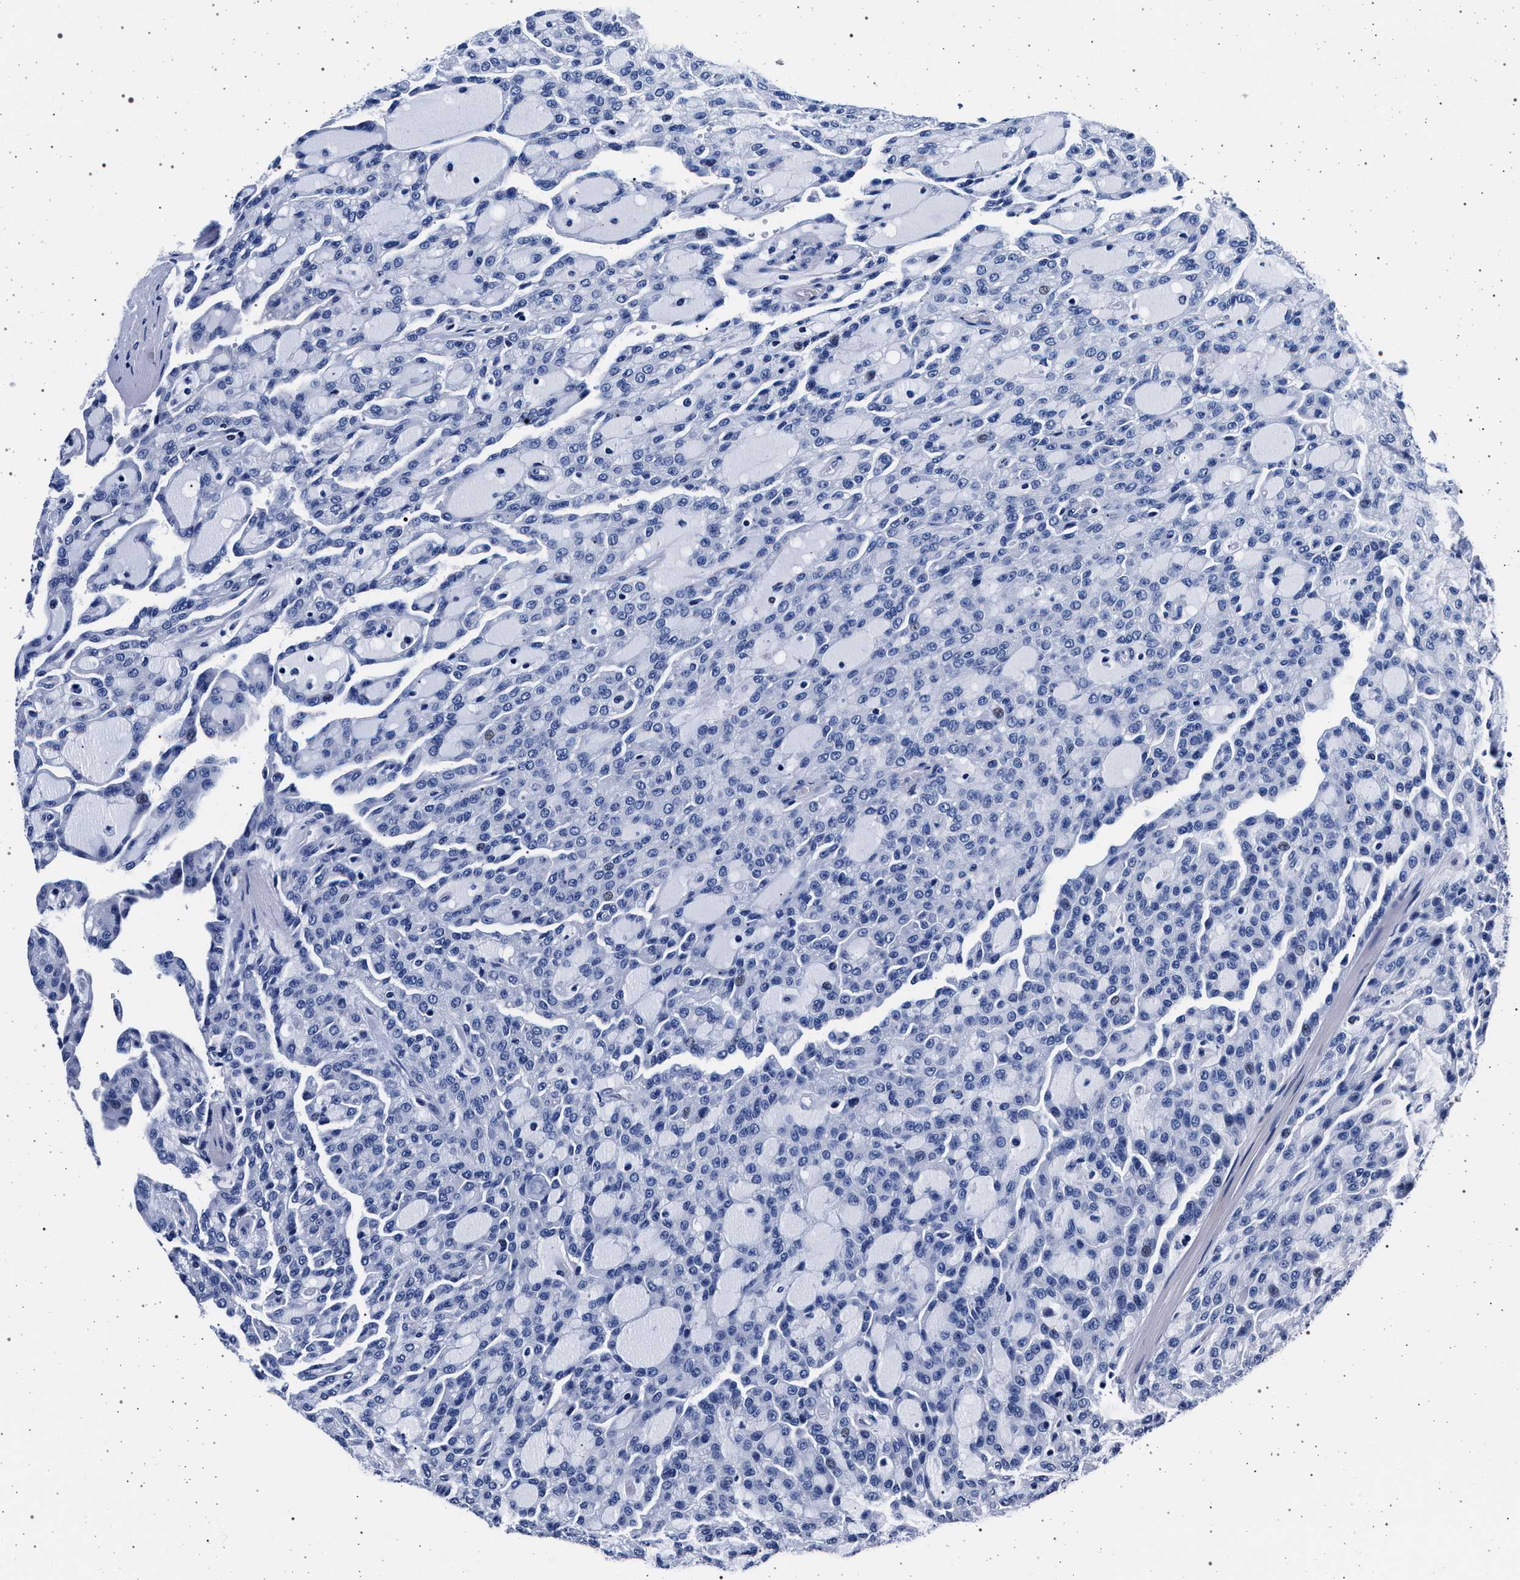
{"staining": {"intensity": "negative", "quantity": "none", "location": "none"}, "tissue": "renal cancer", "cell_type": "Tumor cells", "image_type": "cancer", "snomed": [{"axis": "morphology", "description": "Adenocarcinoma, NOS"}, {"axis": "topography", "description": "Kidney"}], "caption": "Immunohistochemical staining of renal cancer demonstrates no significant positivity in tumor cells.", "gene": "SLC9A1", "patient": {"sex": "male", "age": 63}}